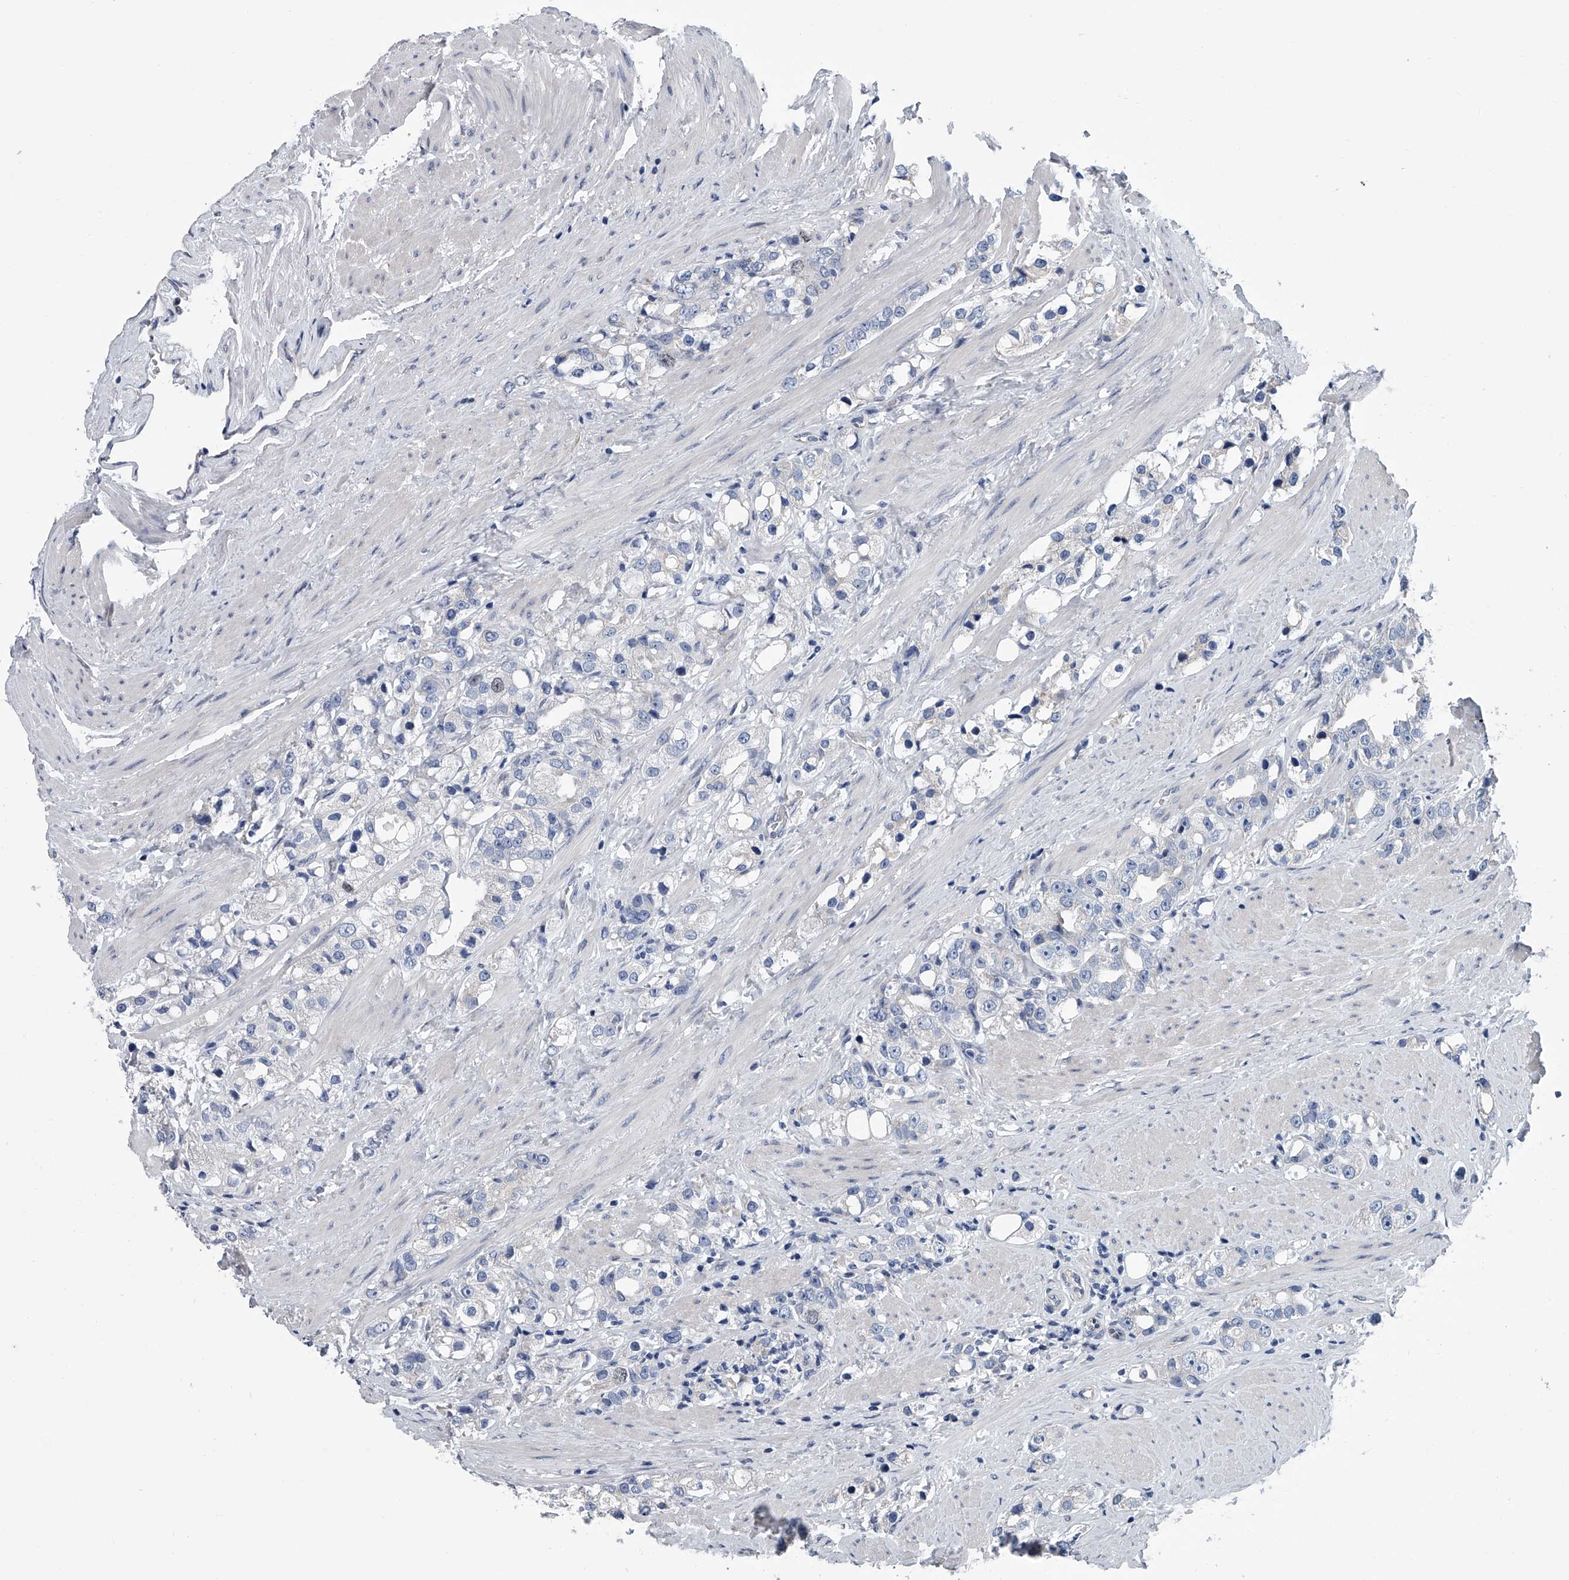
{"staining": {"intensity": "negative", "quantity": "none", "location": "none"}, "tissue": "prostate cancer", "cell_type": "Tumor cells", "image_type": "cancer", "snomed": [{"axis": "morphology", "description": "Adenocarcinoma, NOS"}, {"axis": "topography", "description": "Prostate"}], "caption": "Immunohistochemistry photomicrograph of human prostate cancer (adenocarcinoma) stained for a protein (brown), which shows no staining in tumor cells.", "gene": "ABCG1", "patient": {"sex": "male", "age": 79}}